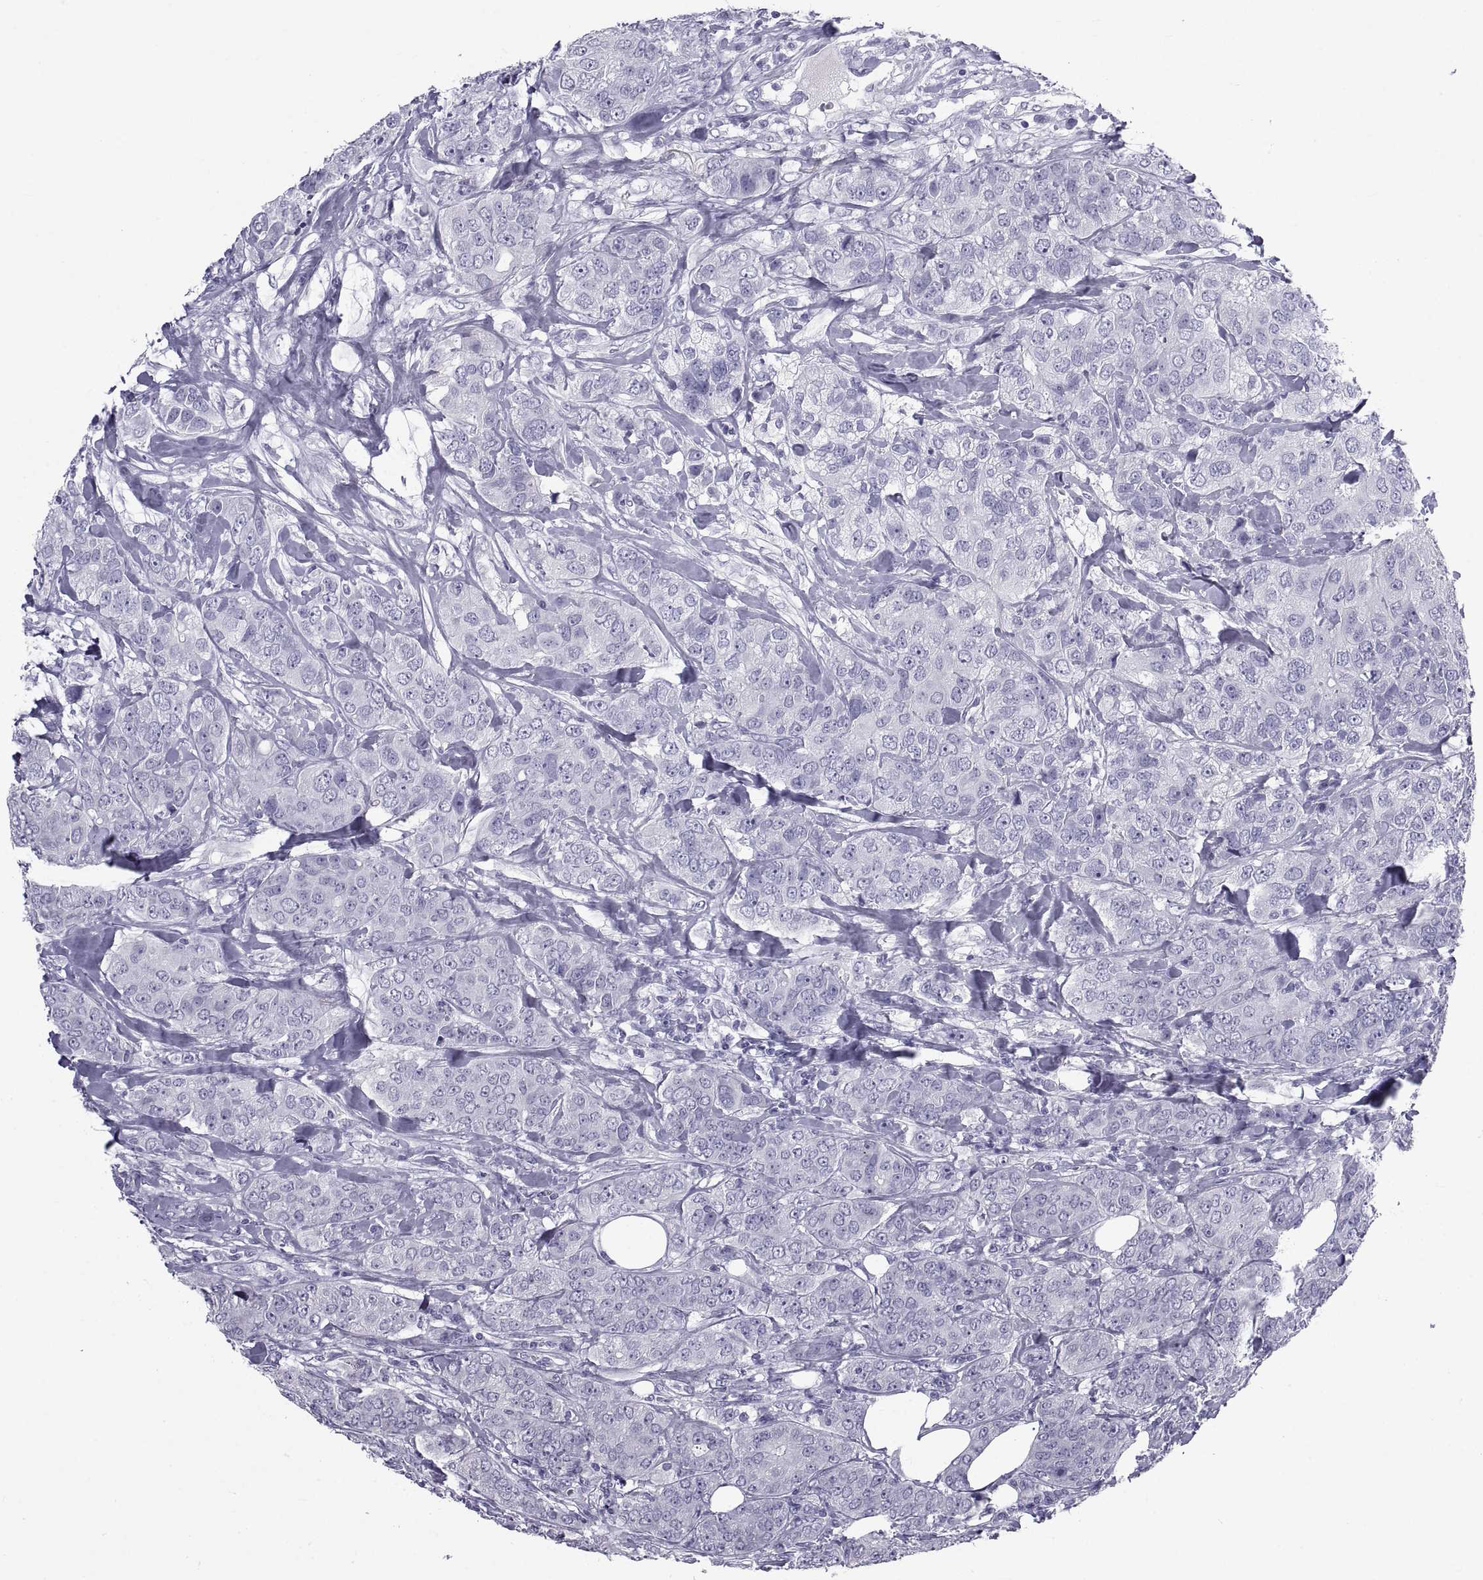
{"staining": {"intensity": "negative", "quantity": "none", "location": "none"}, "tissue": "breast cancer", "cell_type": "Tumor cells", "image_type": "cancer", "snomed": [{"axis": "morphology", "description": "Duct carcinoma"}, {"axis": "topography", "description": "Breast"}], "caption": "The immunohistochemistry (IHC) histopathology image has no significant positivity in tumor cells of invasive ductal carcinoma (breast) tissue.", "gene": "NPTX2", "patient": {"sex": "female", "age": 43}}